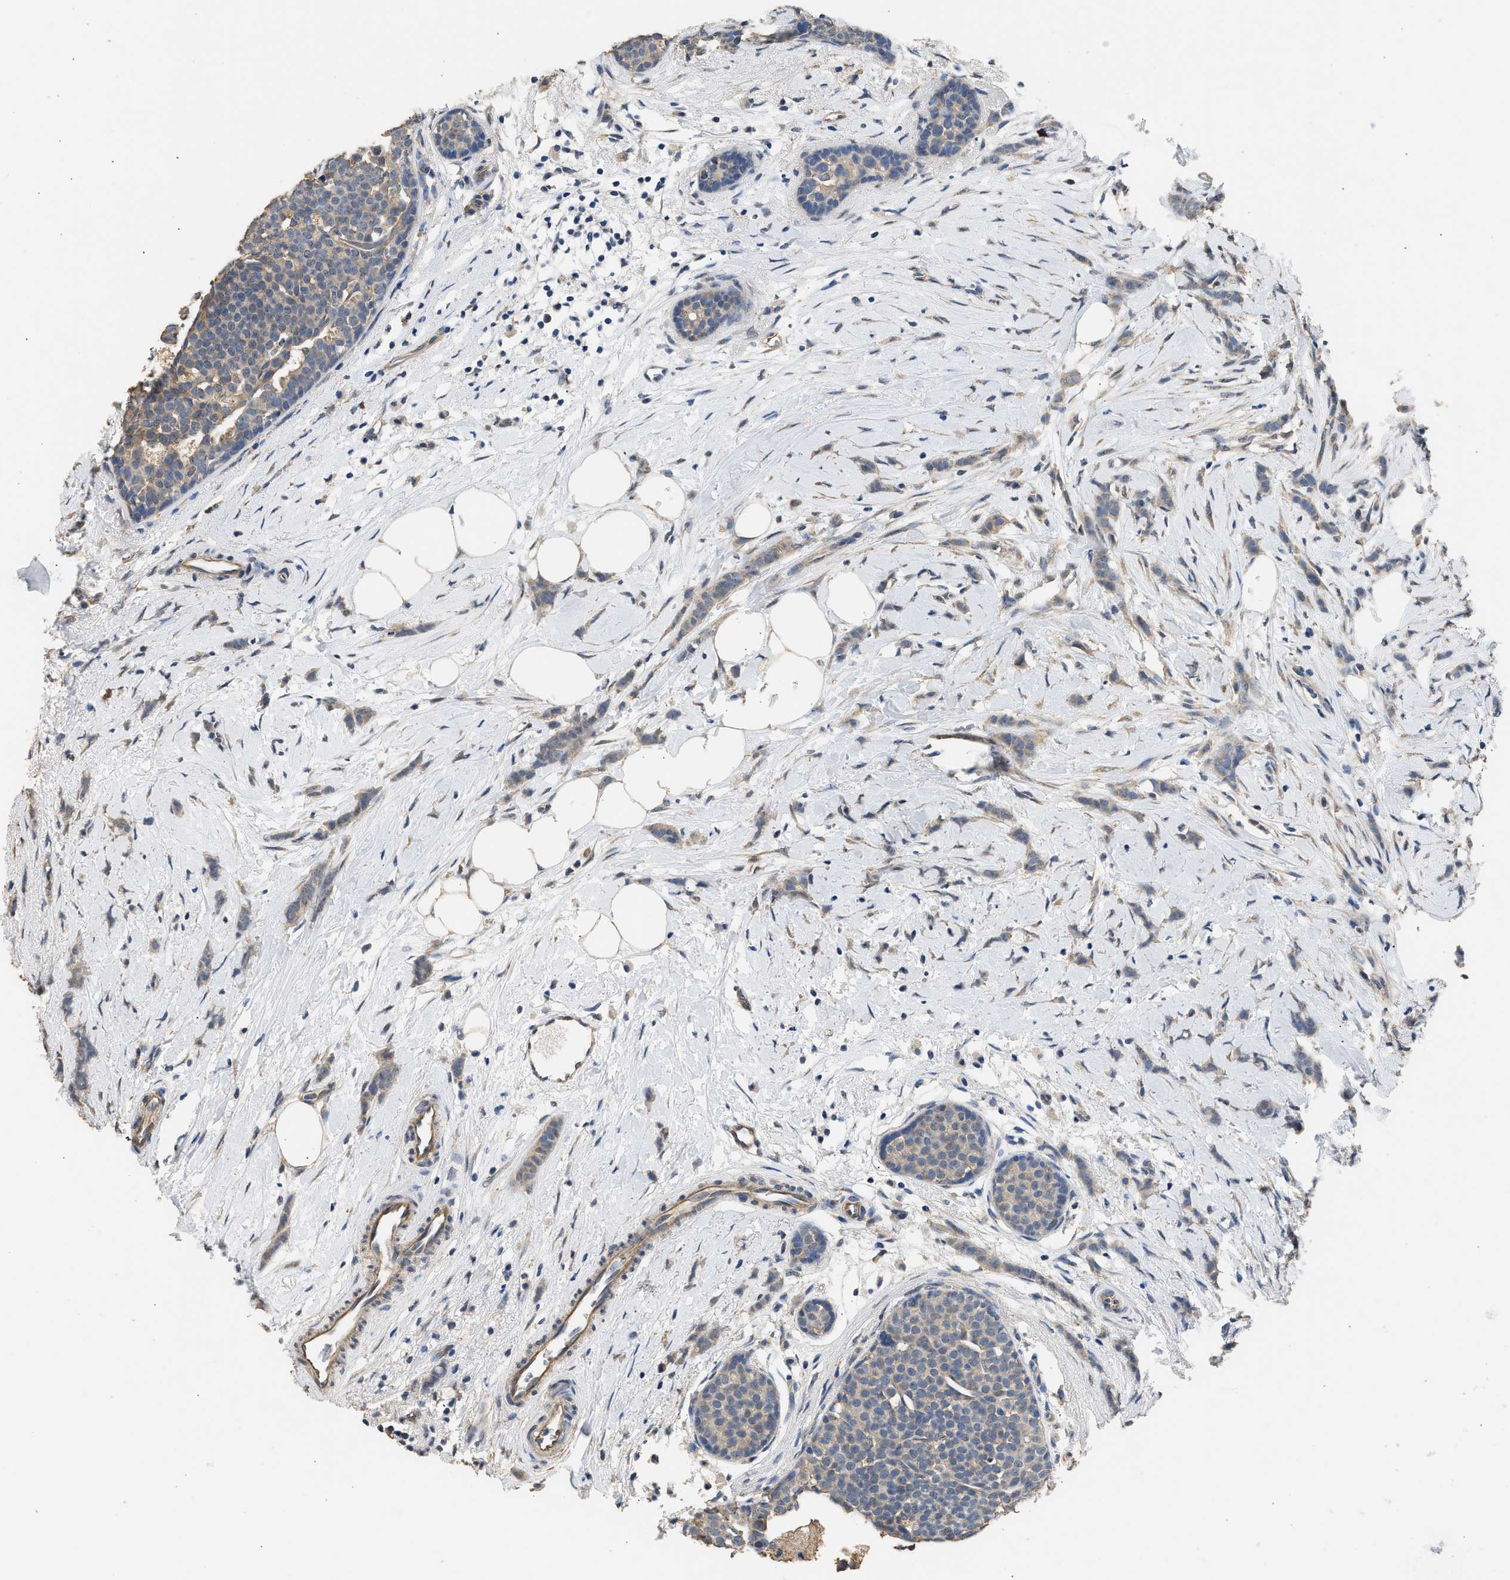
{"staining": {"intensity": "weak", "quantity": ">75%", "location": "cytoplasmic/membranous"}, "tissue": "breast cancer", "cell_type": "Tumor cells", "image_type": "cancer", "snomed": [{"axis": "morphology", "description": "Lobular carcinoma, in situ"}, {"axis": "morphology", "description": "Lobular carcinoma"}, {"axis": "topography", "description": "Breast"}], "caption": "The micrograph shows a brown stain indicating the presence of a protein in the cytoplasmic/membranous of tumor cells in breast cancer.", "gene": "SPINT2", "patient": {"sex": "female", "age": 41}}